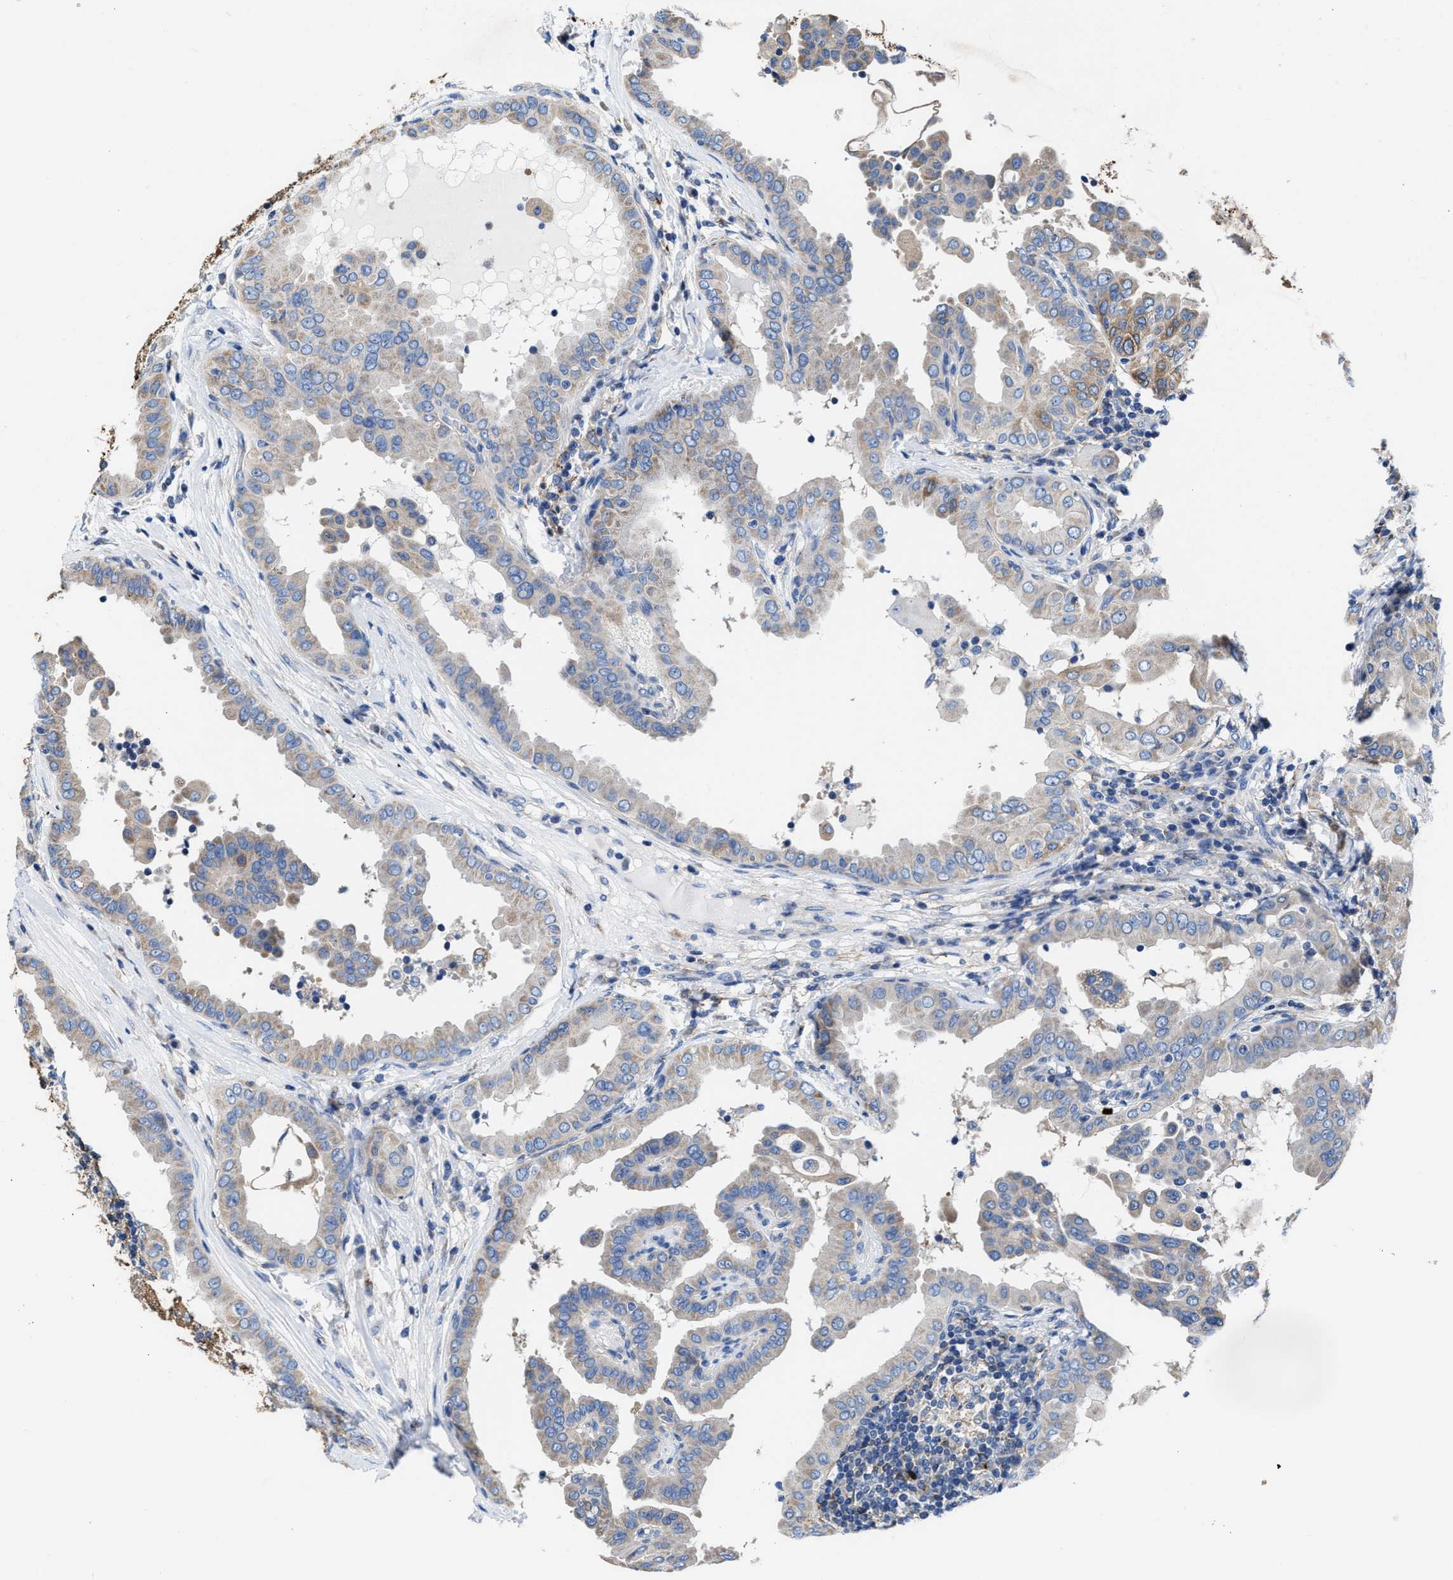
{"staining": {"intensity": "weak", "quantity": "<25%", "location": "cytoplasmic/membranous"}, "tissue": "thyroid cancer", "cell_type": "Tumor cells", "image_type": "cancer", "snomed": [{"axis": "morphology", "description": "Papillary adenocarcinoma, NOS"}, {"axis": "topography", "description": "Thyroid gland"}], "caption": "A histopathology image of human thyroid cancer is negative for staining in tumor cells.", "gene": "TMEM30A", "patient": {"sex": "male", "age": 33}}